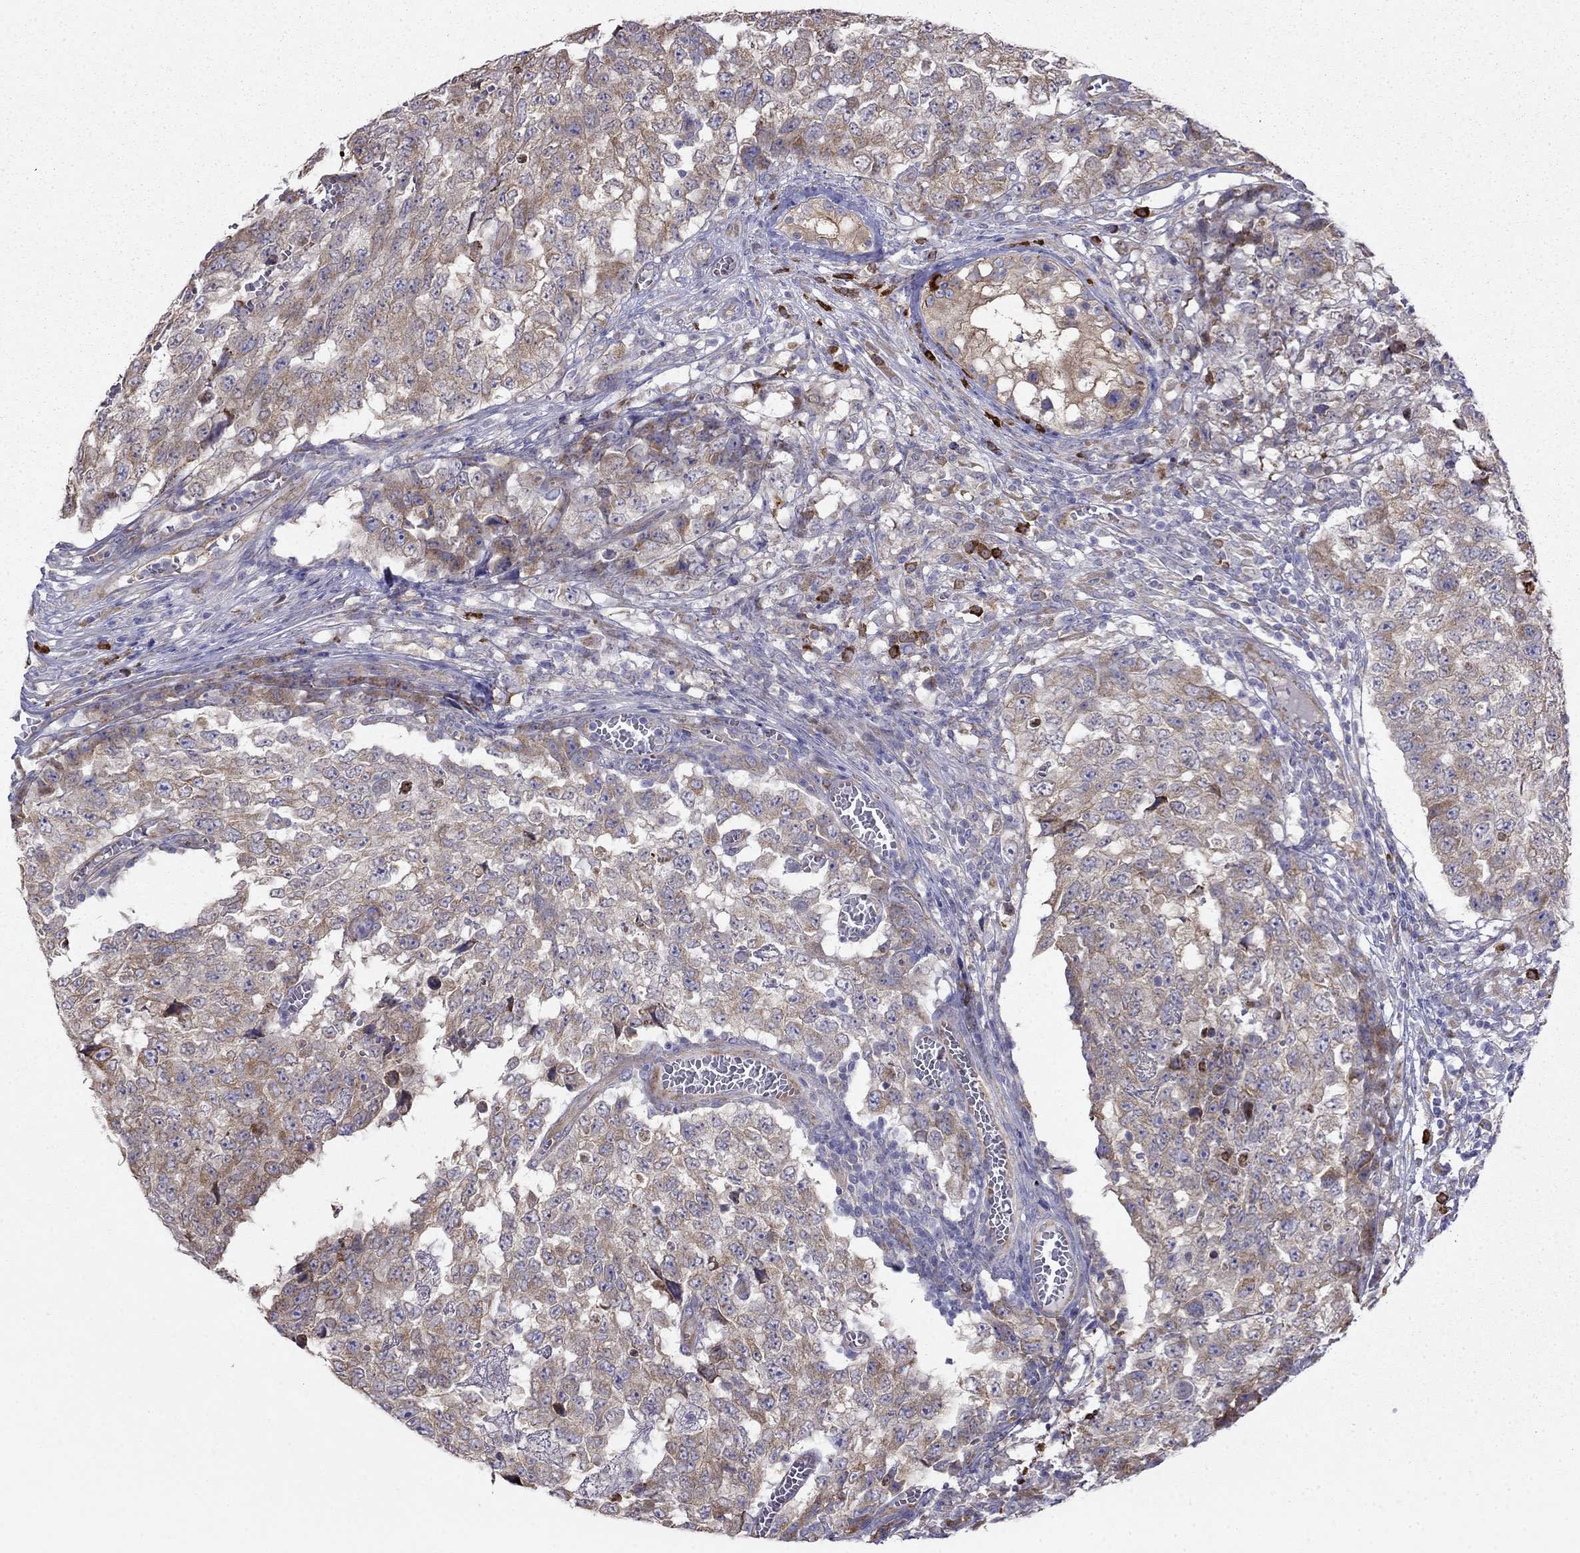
{"staining": {"intensity": "moderate", "quantity": ">75%", "location": "cytoplasmic/membranous"}, "tissue": "testis cancer", "cell_type": "Tumor cells", "image_type": "cancer", "snomed": [{"axis": "morphology", "description": "Carcinoma, Embryonal, NOS"}, {"axis": "topography", "description": "Testis"}], "caption": "This micrograph displays immunohistochemistry (IHC) staining of human testis cancer (embryonal carcinoma), with medium moderate cytoplasmic/membranous positivity in approximately >75% of tumor cells.", "gene": "LONRF2", "patient": {"sex": "male", "age": 23}}